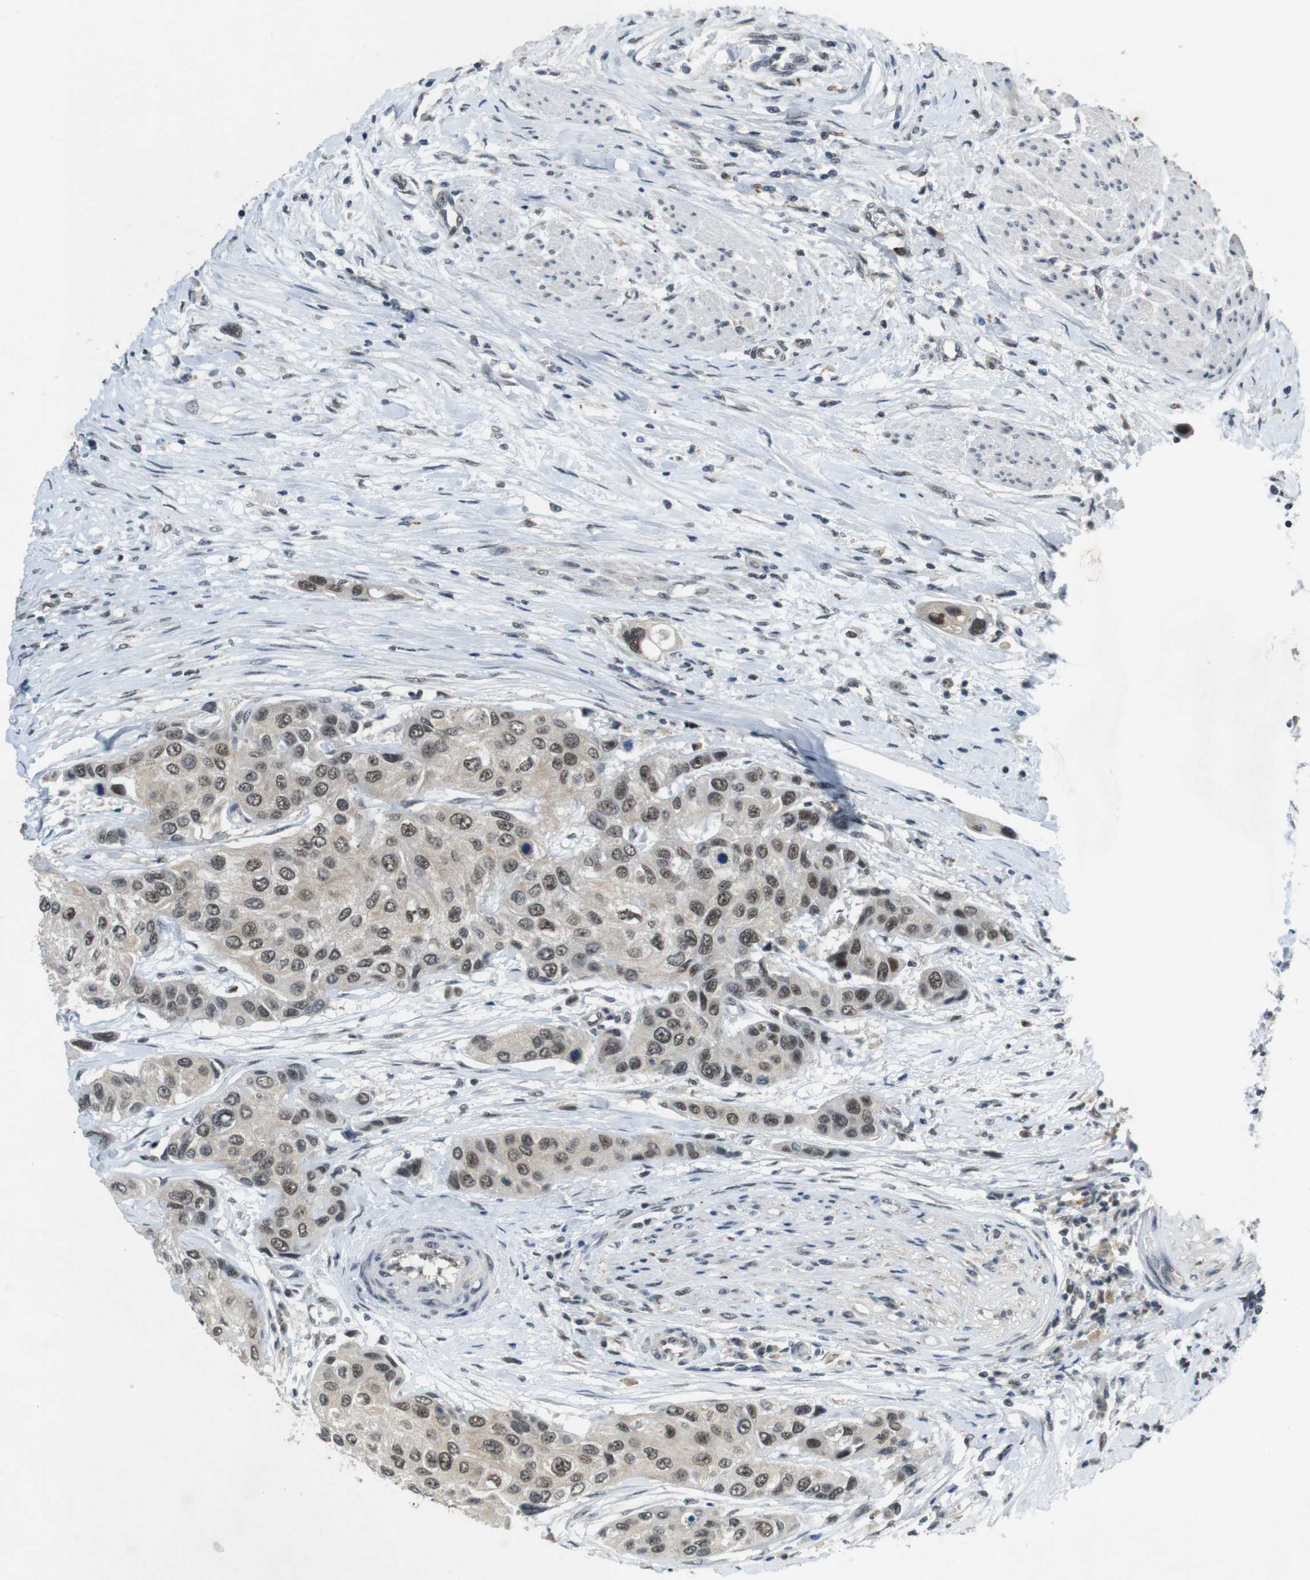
{"staining": {"intensity": "weak", "quantity": ">75%", "location": "cytoplasmic/membranous,nuclear"}, "tissue": "urothelial cancer", "cell_type": "Tumor cells", "image_type": "cancer", "snomed": [{"axis": "morphology", "description": "Urothelial carcinoma, High grade"}, {"axis": "topography", "description": "Urinary bladder"}], "caption": "Immunohistochemistry of human urothelial carcinoma (high-grade) exhibits low levels of weak cytoplasmic/membranous and nuclear positivity in about >75% of tumor cells. (brown staining indicates protein expression, while blue staining denotes nuclei).", "gene": "USP7", "patient": {"sex": "female", "age": 56}}